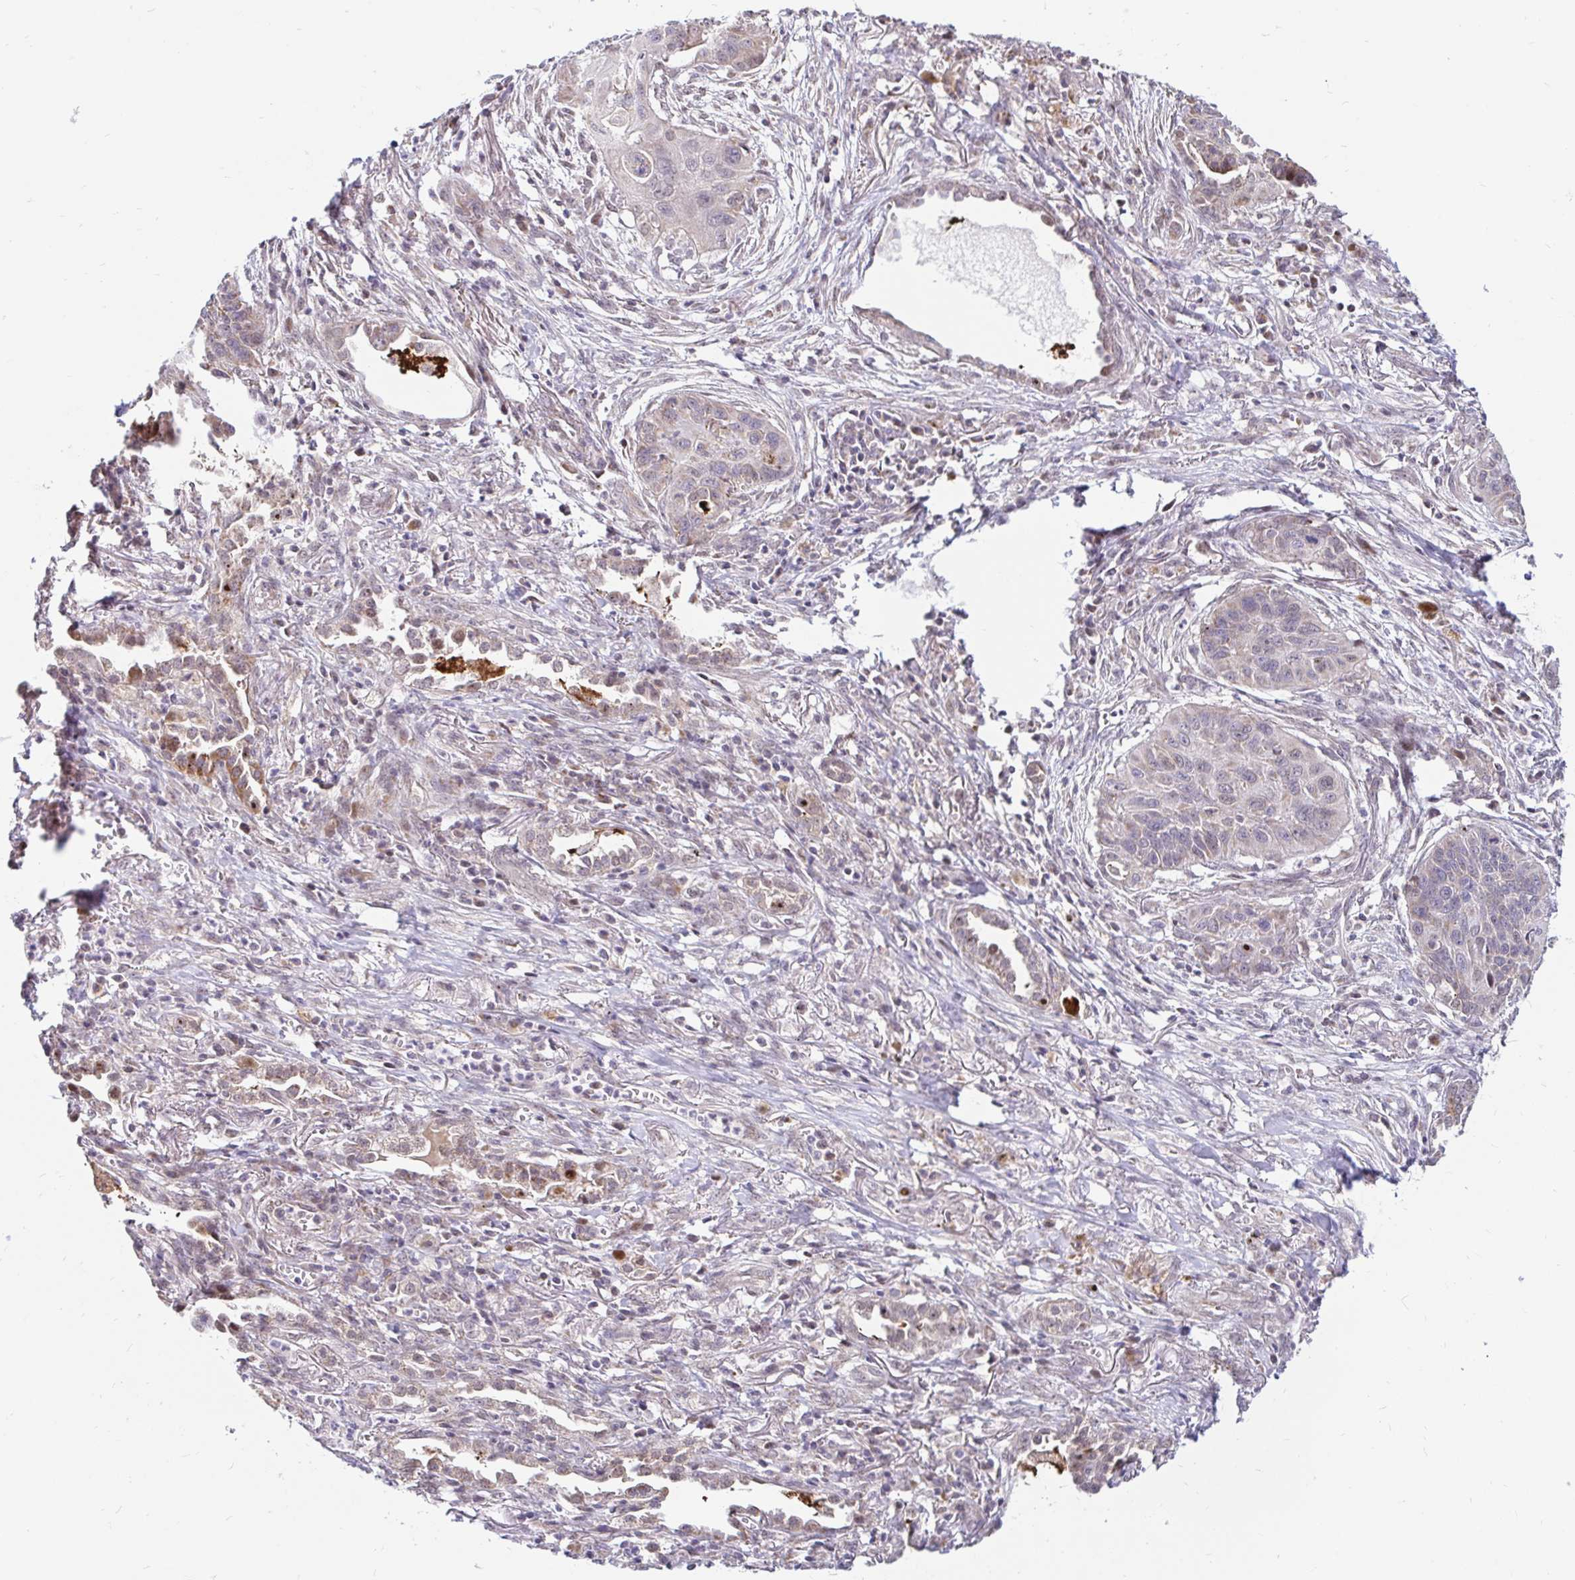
{"staining": {"intensity": "weak", "quantity": "<25%", "location": "cytoplasmic/membranous"}, "tissue": "lung cancer", "cell_type": "Tumor cells", "image_type": "cancer", "snomed": [{"axis": "morphology", "description": "Squamous cell carcinoma, NOS"}, {"axis": "topography", "description": "Lung"}], "caption": "Lung squamous cell carcinoma was stained to show a protein in brown. There is no significant staining in tumor cells.", "gene": "TIMM50", "patient": {"sex": "male", "age": 71}}